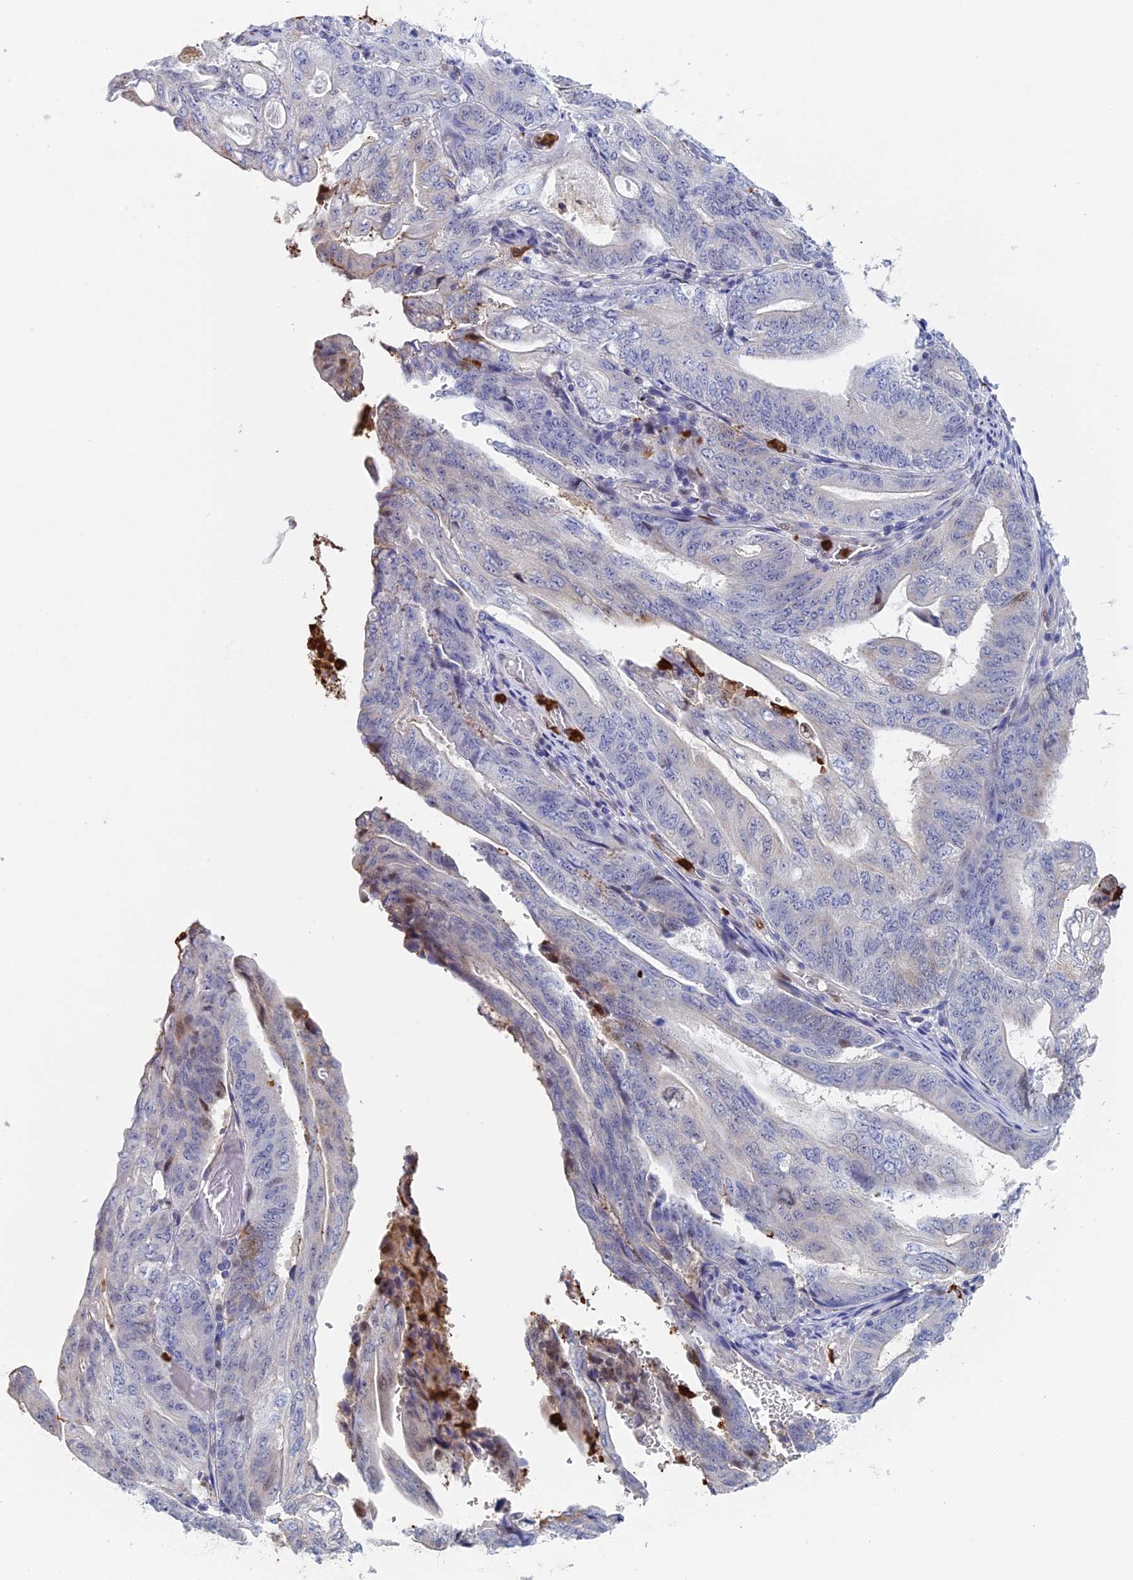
{"staining": {"intensity": "negative", "quantity": "none", "location": "none"}, "tissue": "stomach cancer", "cell_type": "Tumor cells", "image_type": "cancer", "snomed": [{"axis": "morphology", "description": "Adenocarcinoma, NOS"}, {"axis": "topography", "description": "Stomach"}], "caption": "Immunohistochemistry (IHC) of human adenocarcinoma (stomach) exhibits no positivity in tumor cells.", "gene": "SLC26A1", "patient": {"sex": "female", "age": 73}}